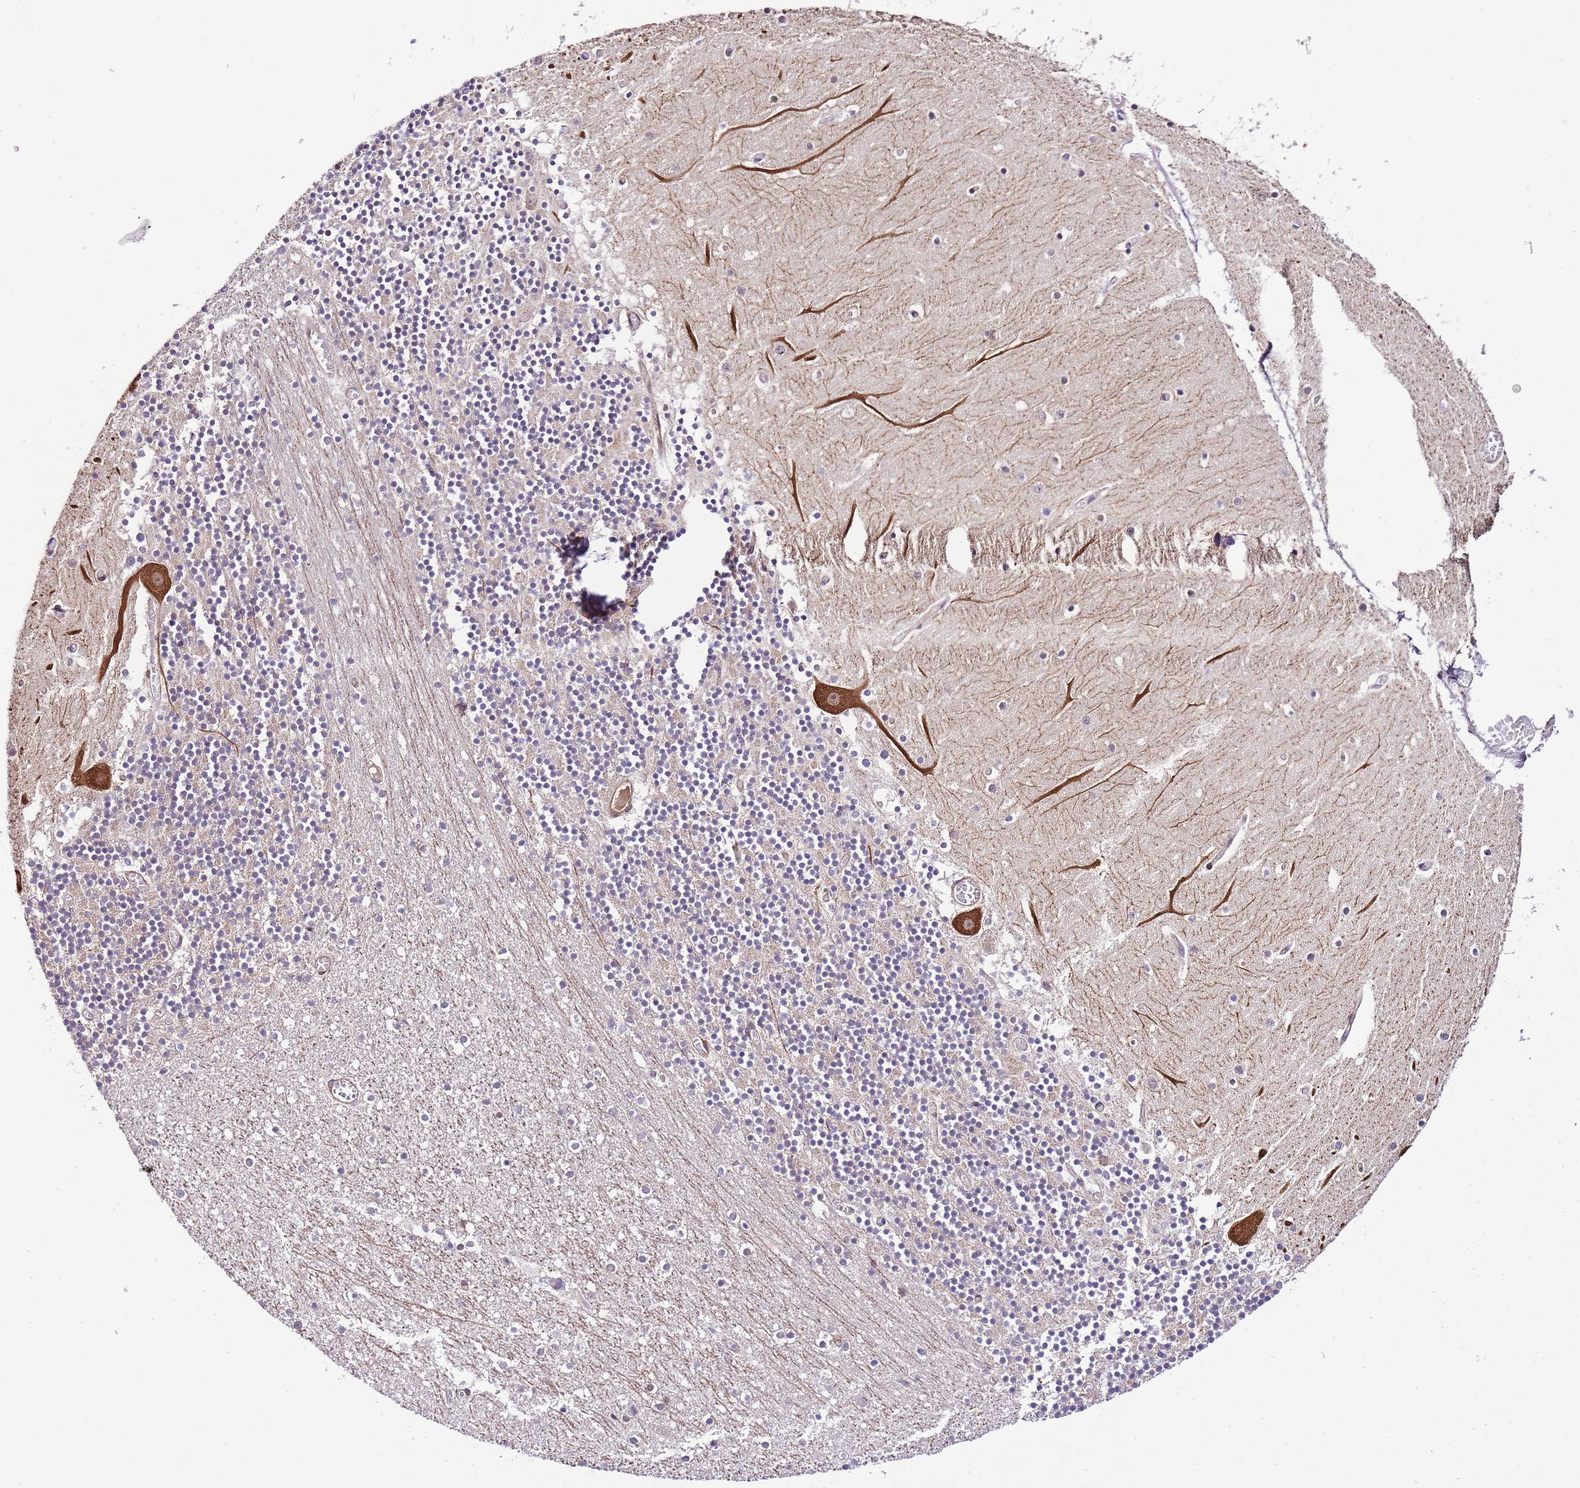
{"staining": {"intensity": "negative", "quantity": "none", "location": "none"}, "tissue": "cerebellum", "cell_type": "Cells in granular layer", "image_type": "normal", "snomed": [{"axis": "morphology", "description": "Normal tissue, NOS"}, {"axis": "topography", "description": "Cerebellum"}], "caption": "Histopathology image shows no significant protein positivity in cells in granular layer of benign cerebellum.", "gene": "DONSON", "patient": {"sex": "female", "age": 28}}